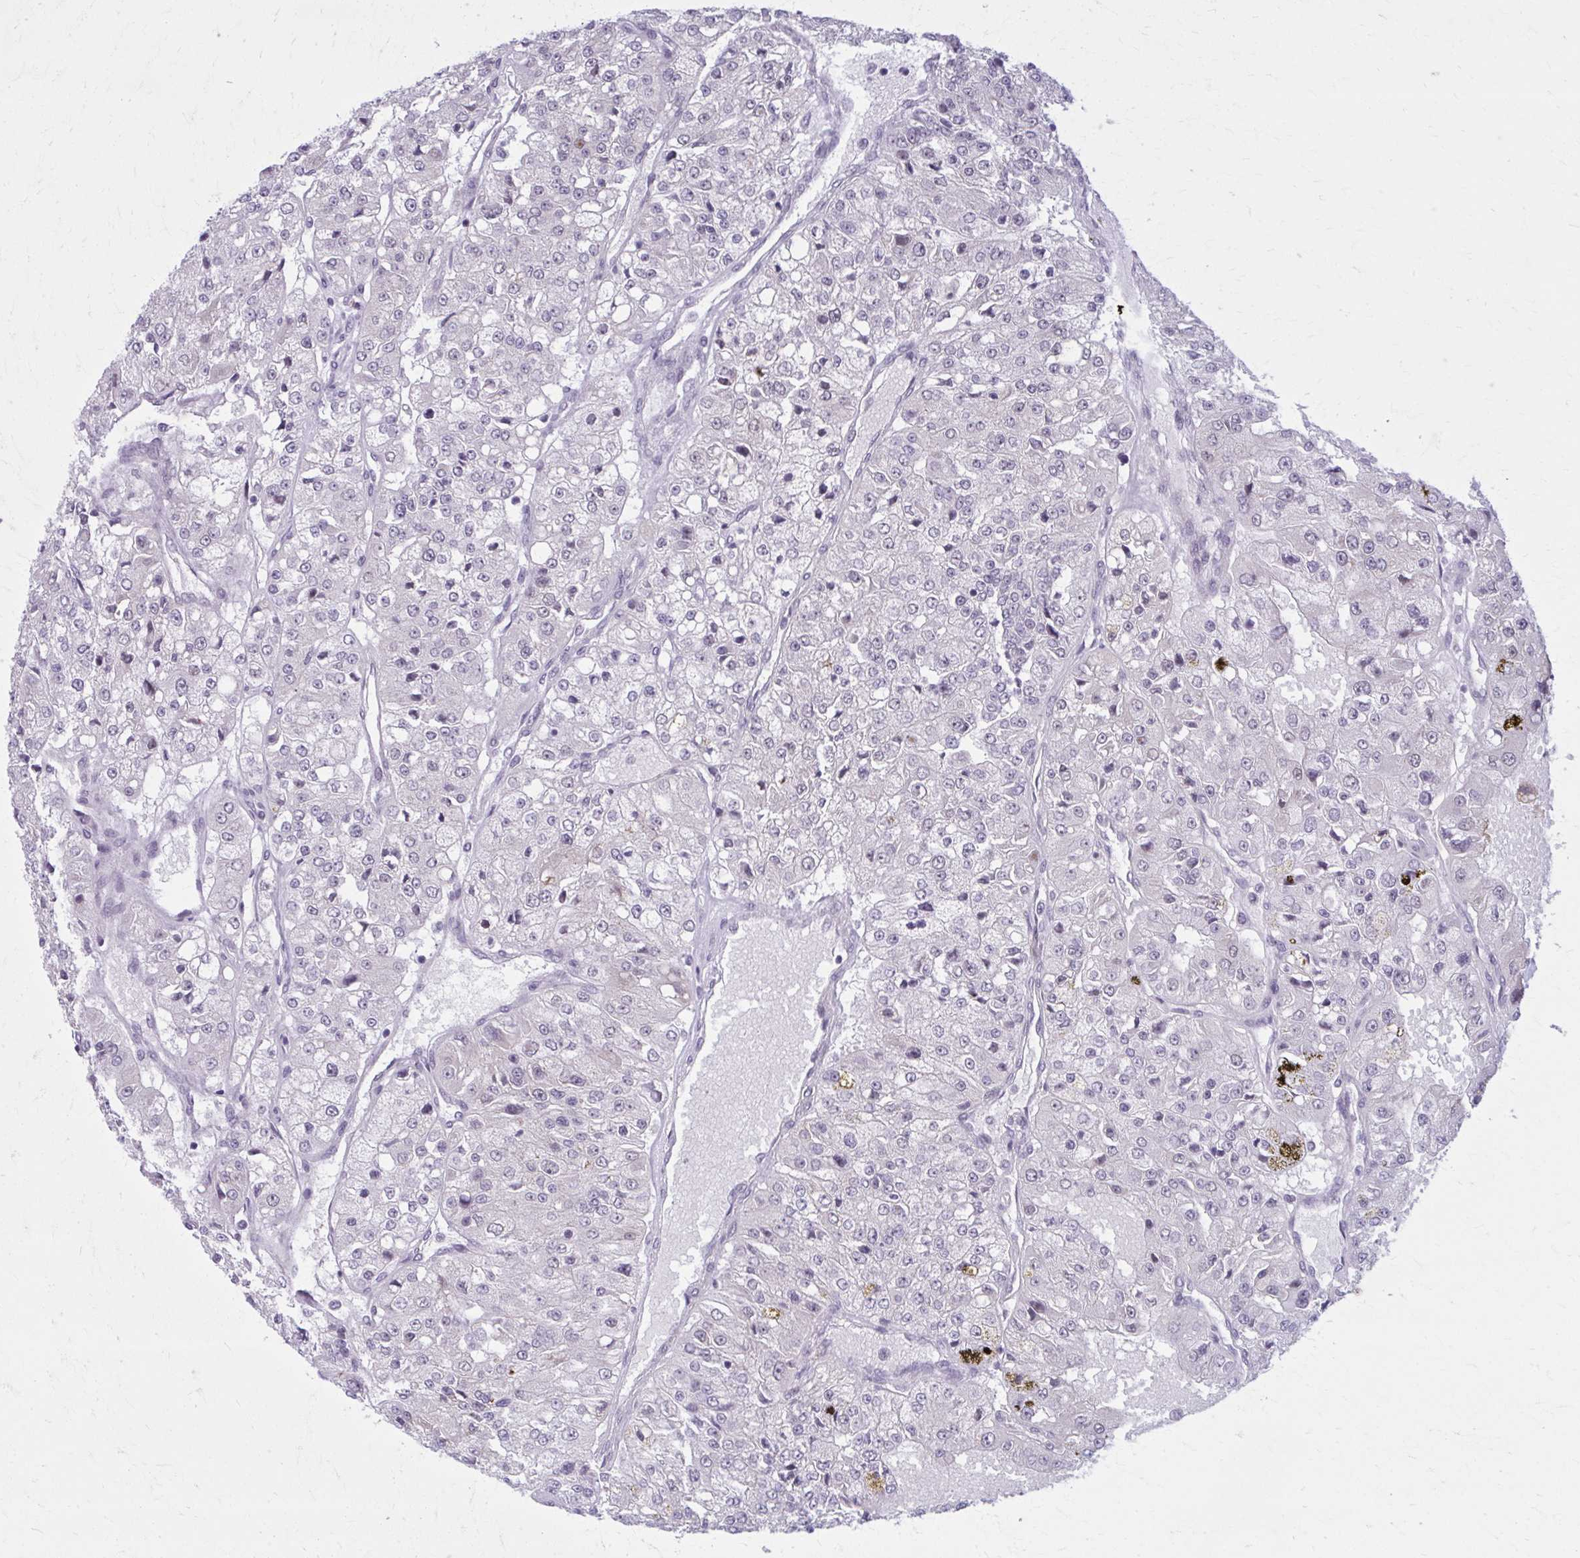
{"staining": {"intensity": "negative", "quantity": "none", "location": "none"}, "tissue": "renal cancer", "cell_type": "Tumor cells", "image_type": "cancer", "snomed": [{"axis": "morphology", "description": "Adenocarcinoma, NOS"}, {"axis": "topography", "description": "Kidney"}], "caption": "The image exhibits no significant expression in tumor cells of renal cancer.", "gene": "NUMBL", "patient": {"sex": "female", "age": 63}}